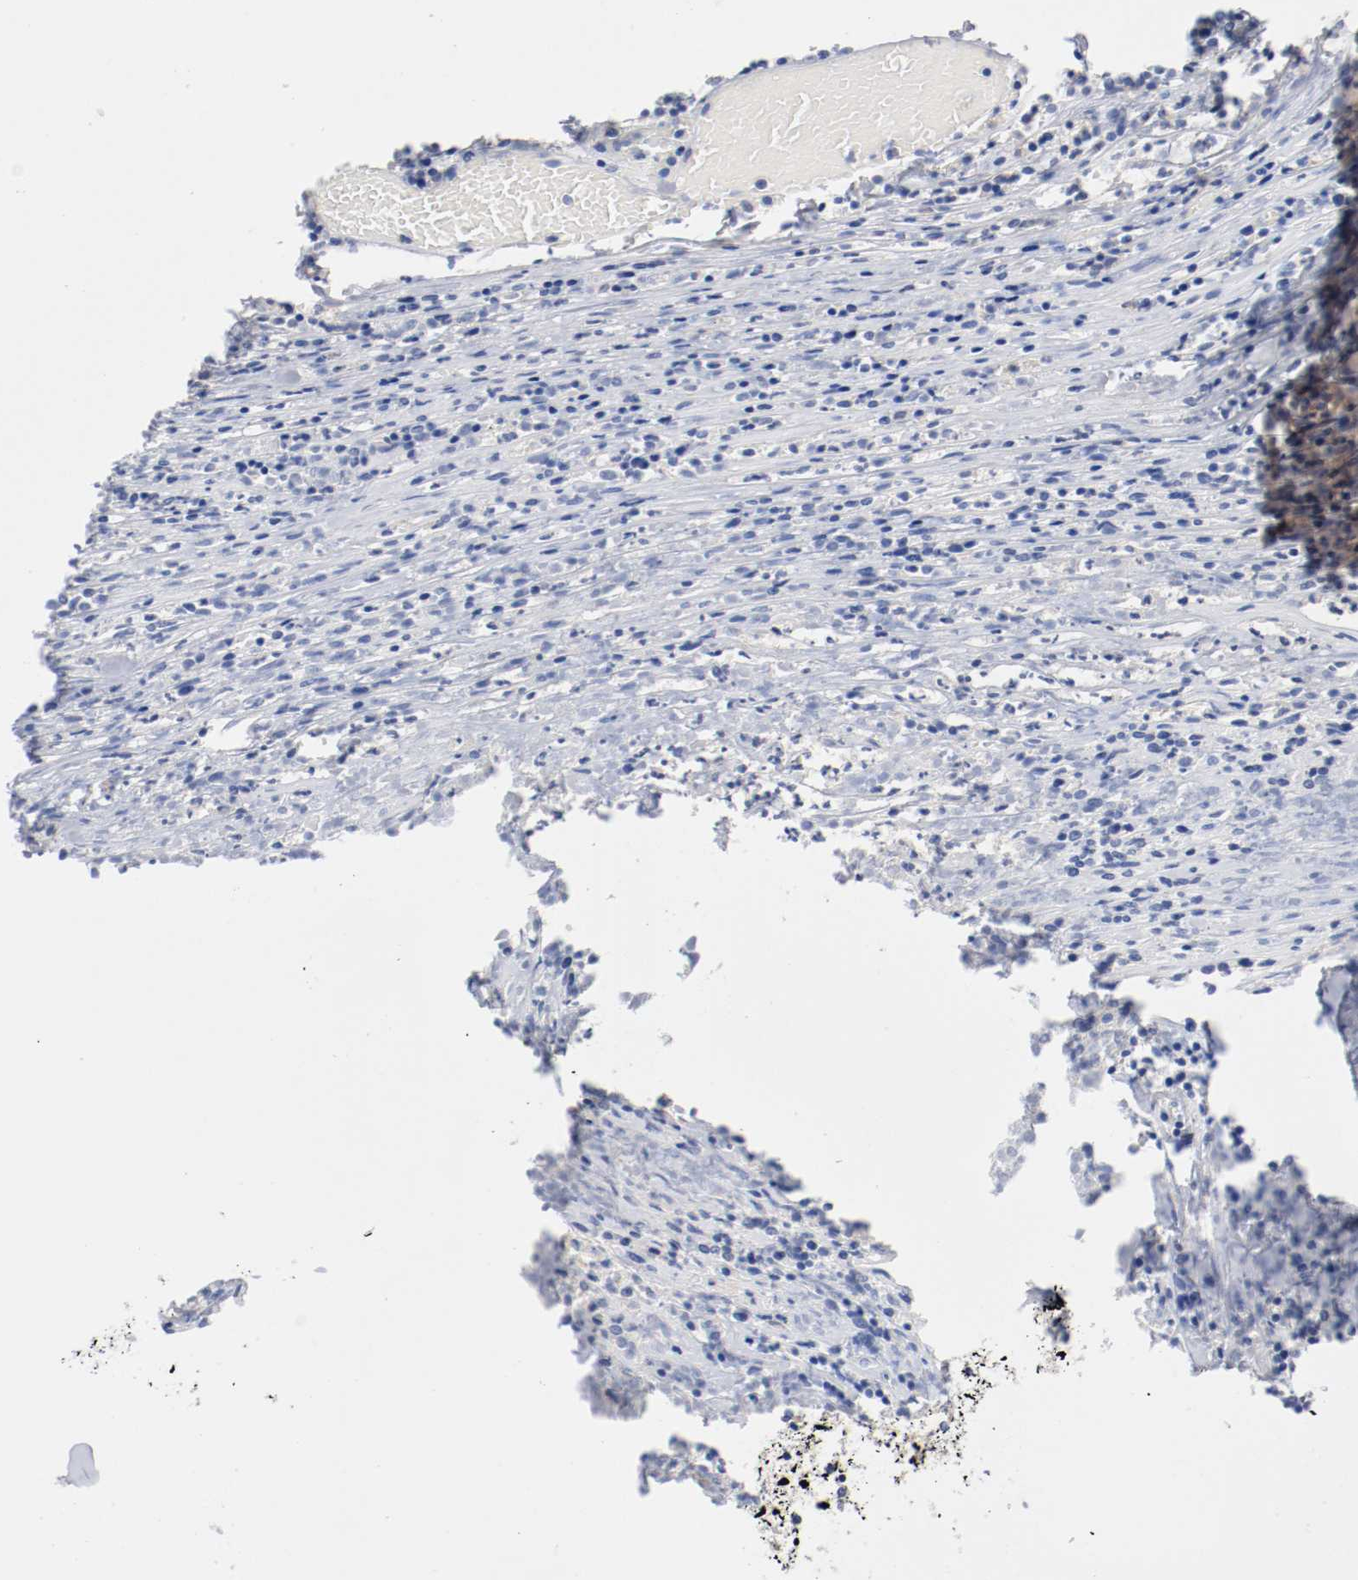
{"staining": {"intensity": "weak", "quantity": ">75%", "location": "cytoplasmic/membranous"}, "tissue": "lymphoma", "cell_type": "Tumor cells", "image_type": "cancer", "snomed": [{"axis": "morphology", "description": "Malignant lymphoma, non-Hodgkin's type, High grade"}, {"axis": "topography", "description": "Lymph node"}], "caption": "An image of malignant lymphoma, non-Hodgkin's type (high-grade) stained for a protein exhibits weak cytoplasmic/membranous brown staining in tumor cells.", "gene": "HGS", "patient": {"sex": "female", "age": 73}}